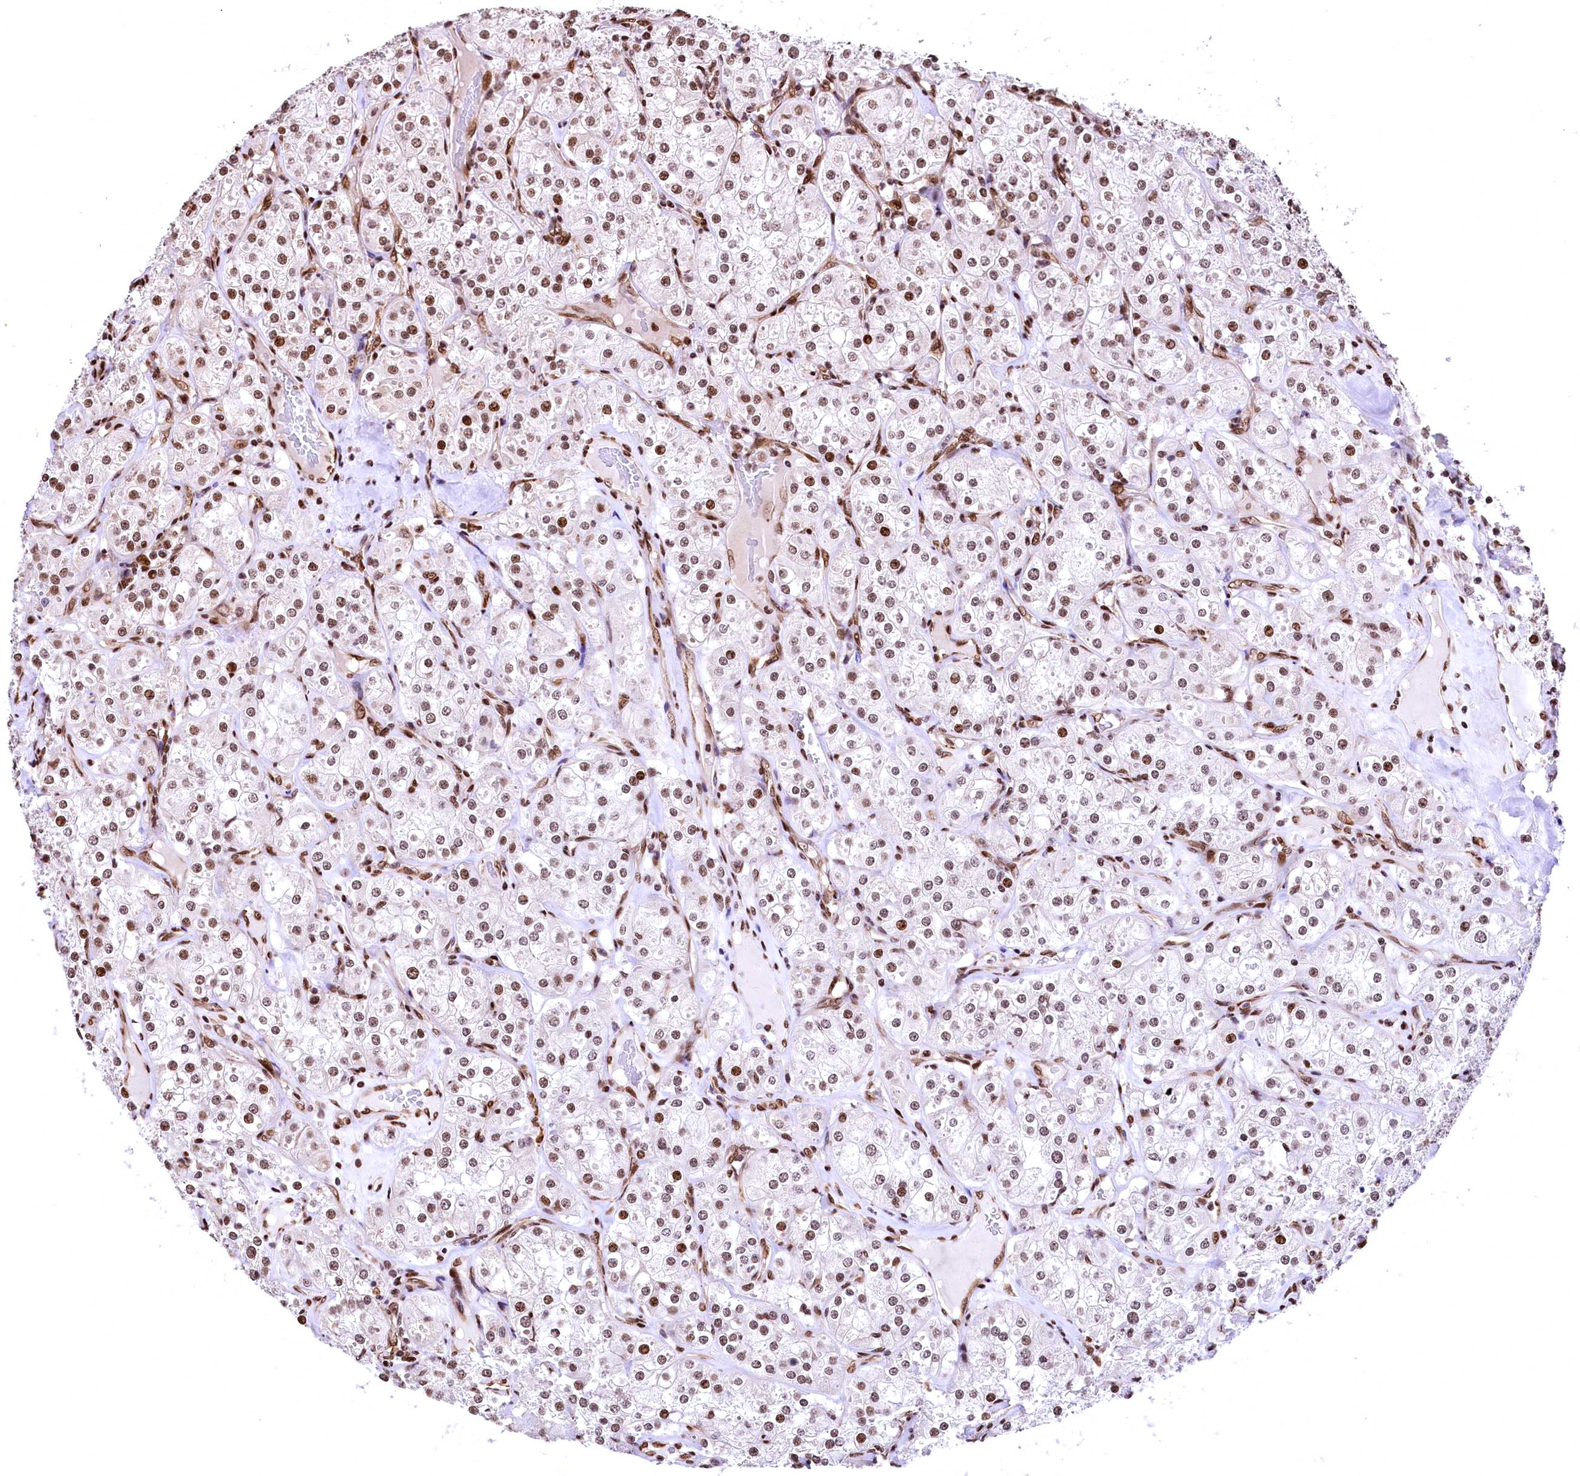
{"staining": {"intensity": "moderate", "quantity": ">75%", "location": "nuclear"}, "tissue": "renal cancer", "cell_type": "Tumor cells", "image_type": "cancer", "snomed": [{"axis": "morphology", "description": "Adenocarcinoma, NOS"}, {"axis": "topography", "description": "Kidney"}], "caption": "Renal cancer (adenocarcinoma) stained with immunohistochemistry (IHC) reveals moderate nuclear expression in approximately >75% of tumor cells.", "gene": "PDS5B", "patient": {"sex": "male", "age": 77}}